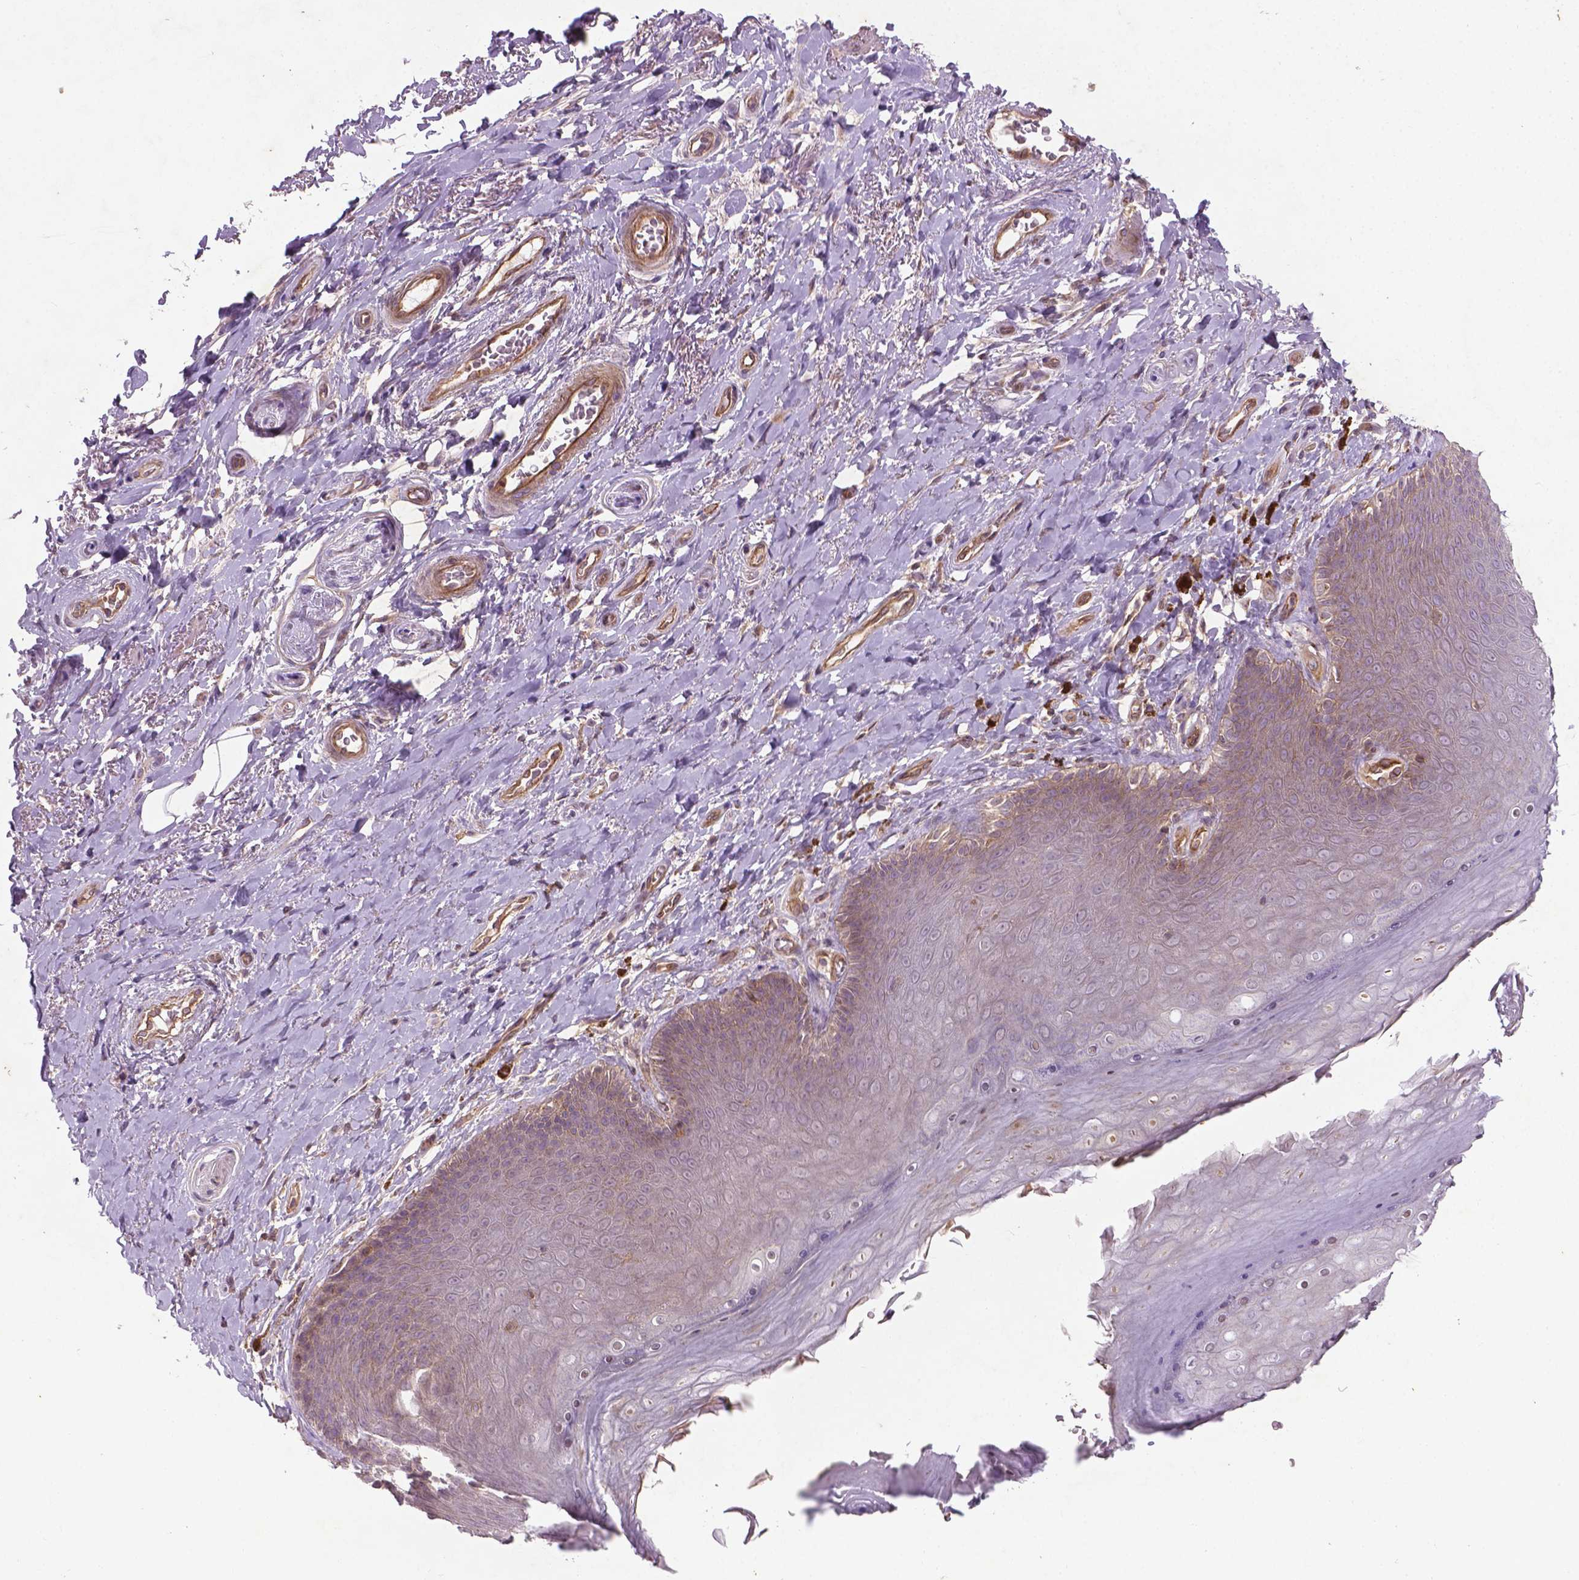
{"staining": {"intensity": "negative", "quantity": "none", "location": "none"}, "tissue": "adipose tissue", "cell_type": "Adipocytes", "image_type": "normal", "snomed": [{"axis": "morphology", "description": "Normal tissue, NOS"}, {"axis": "topography", "description": "Anal"}, {"axis": "topography", "description": "Peripheral nerve tissue"}], "caption": "IHC image of unremarkable adipose tissue stained for a protein (brown), which shows no expression in adipocytes.", "gene": "TCHP", "patient": {"sex": "male", "age": 53}}